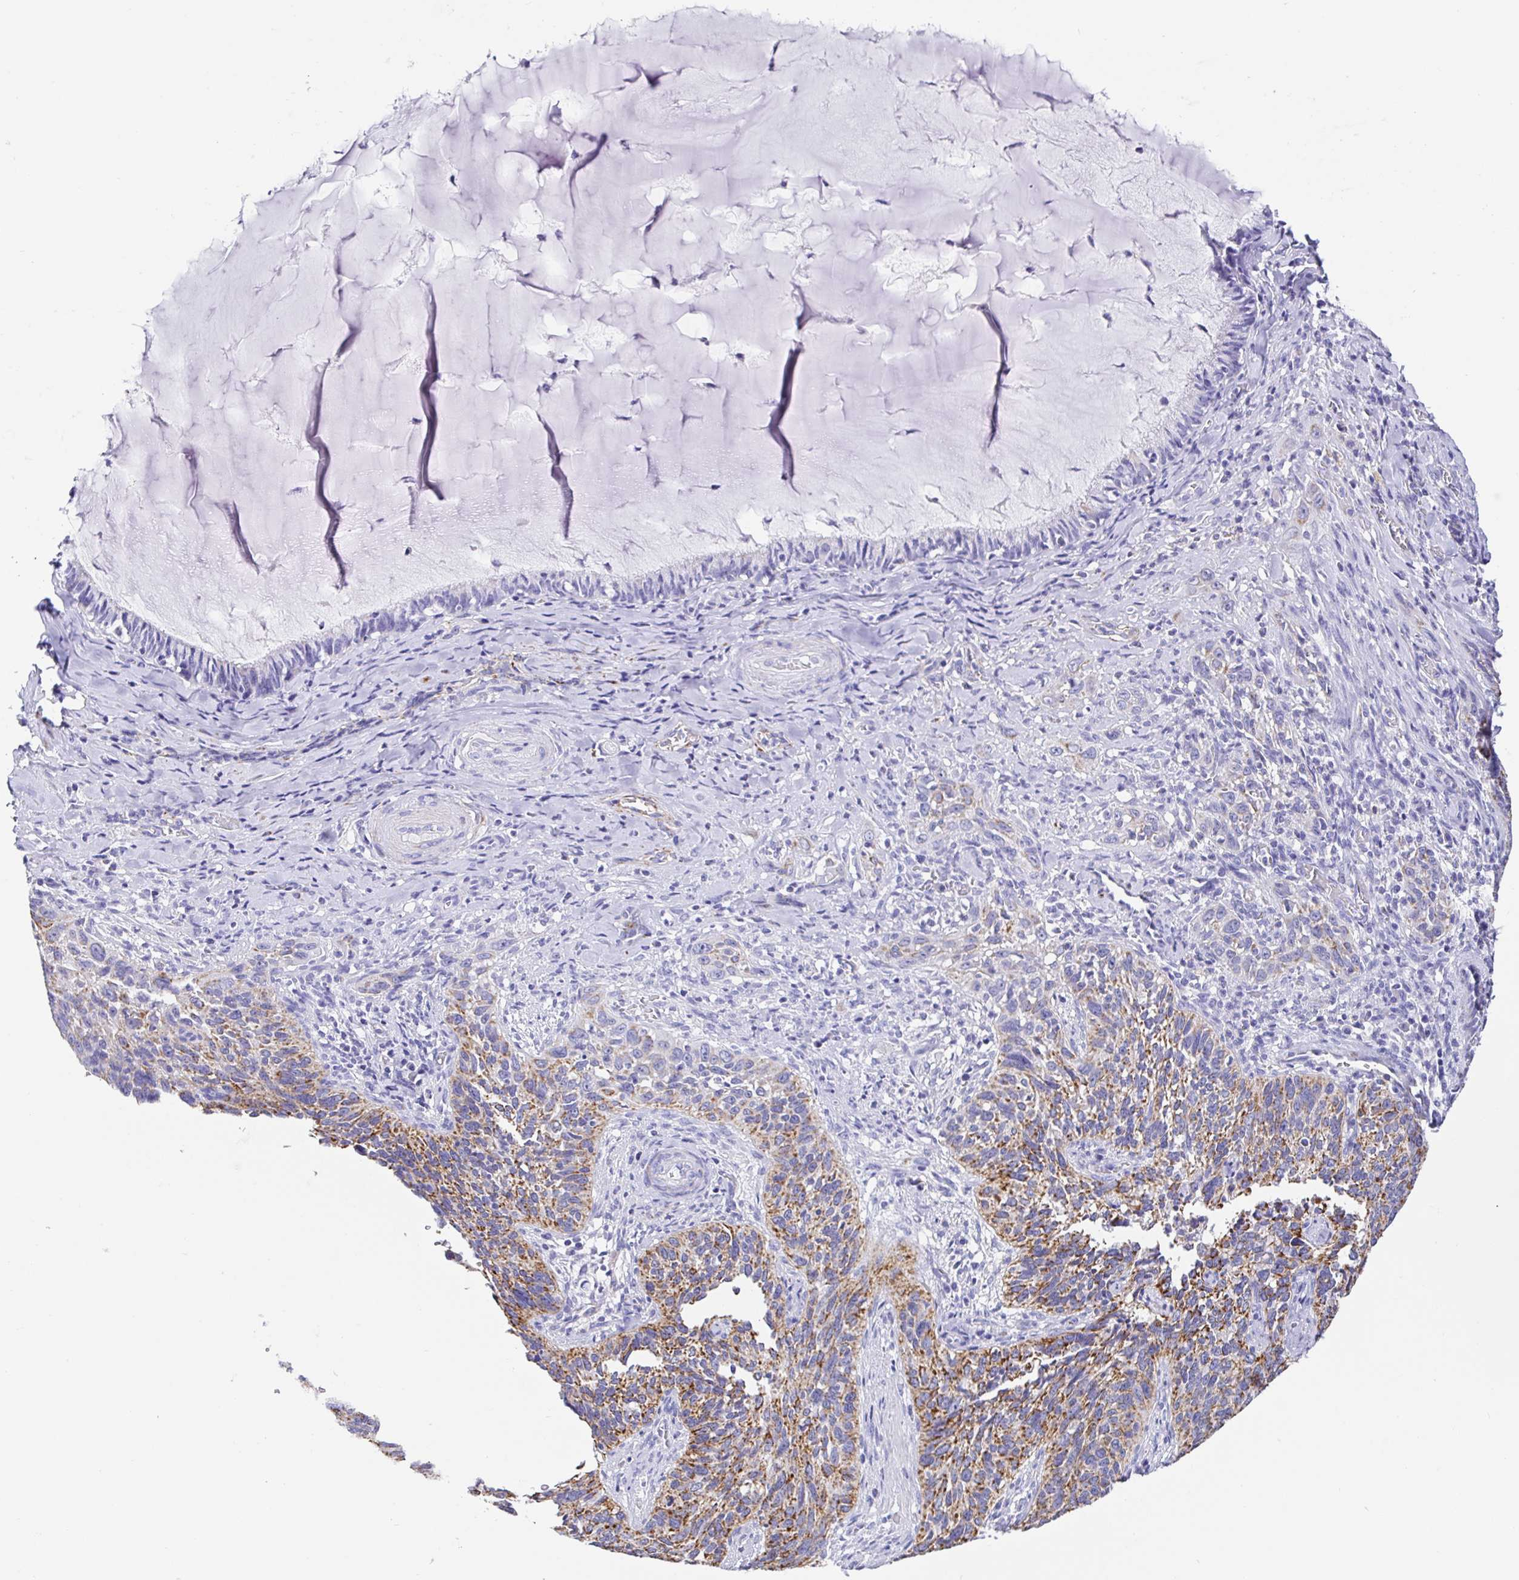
{"staining": {"intensity": "moderate", "quantity": "25%-75%", "location": "cytoplasmic/membranous"}, "tissue": "cervical cancer", "cell_type": "Tumor cells", "image_type": "cancer", "snomed": [{"axis": "morphology", "description": "Squamous cell carcinoma, NOS"}, {"axis": "topography", "description": "Cervix"}], "caption": "Immunohistochemical staining of cervical cancer (squamous cell carcinoma) demonstrates medium levels of moderate cytoplasmic/membranous protein expression in about 25%-75% of tumor cells.", "gene": "MAOA", "patient": {"sex": "female", "age": 51}}